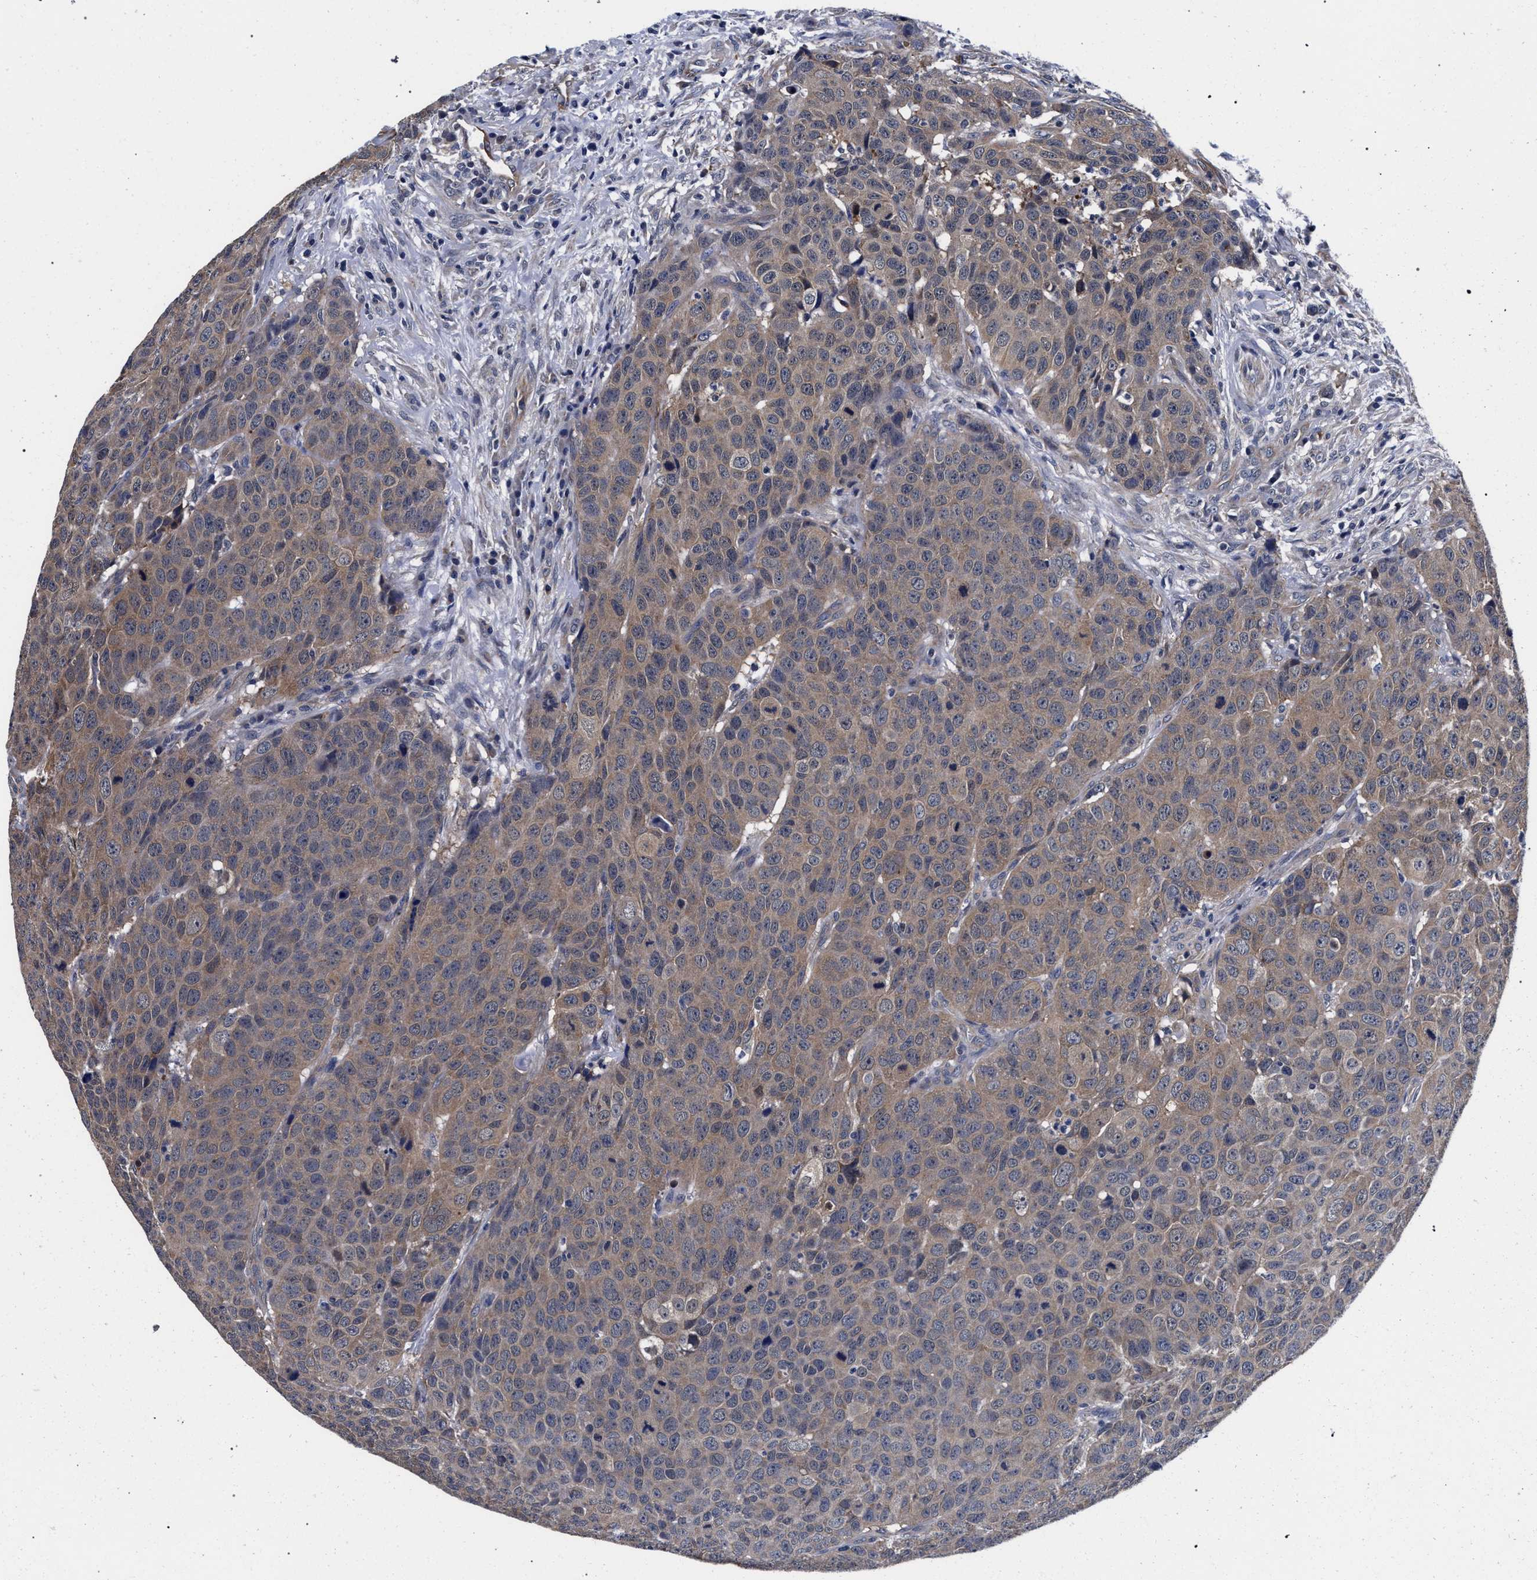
{"staining": {"intensity": "weak", "quantity": "25%-75%", "location": "cytoplasmic/membranous"}, "tissue": "head and neck cancer", "cell_type": "Tumor cells", "image_type": "cancer", "snomed": [{"axis": "morphology", "description": "Squamous cell carcinoma, NOS"}, {"axis": "topography", "description": "Head-Neck"}], "caption": "About 25%-75% of tumor cells in human head and neck cancer reveal weak cytoplasmic/membranous protein staining as visualized by brown immunohistochemical staining.", "gene": "RBM33", "patient": {"sex": "male", "age": 66}}